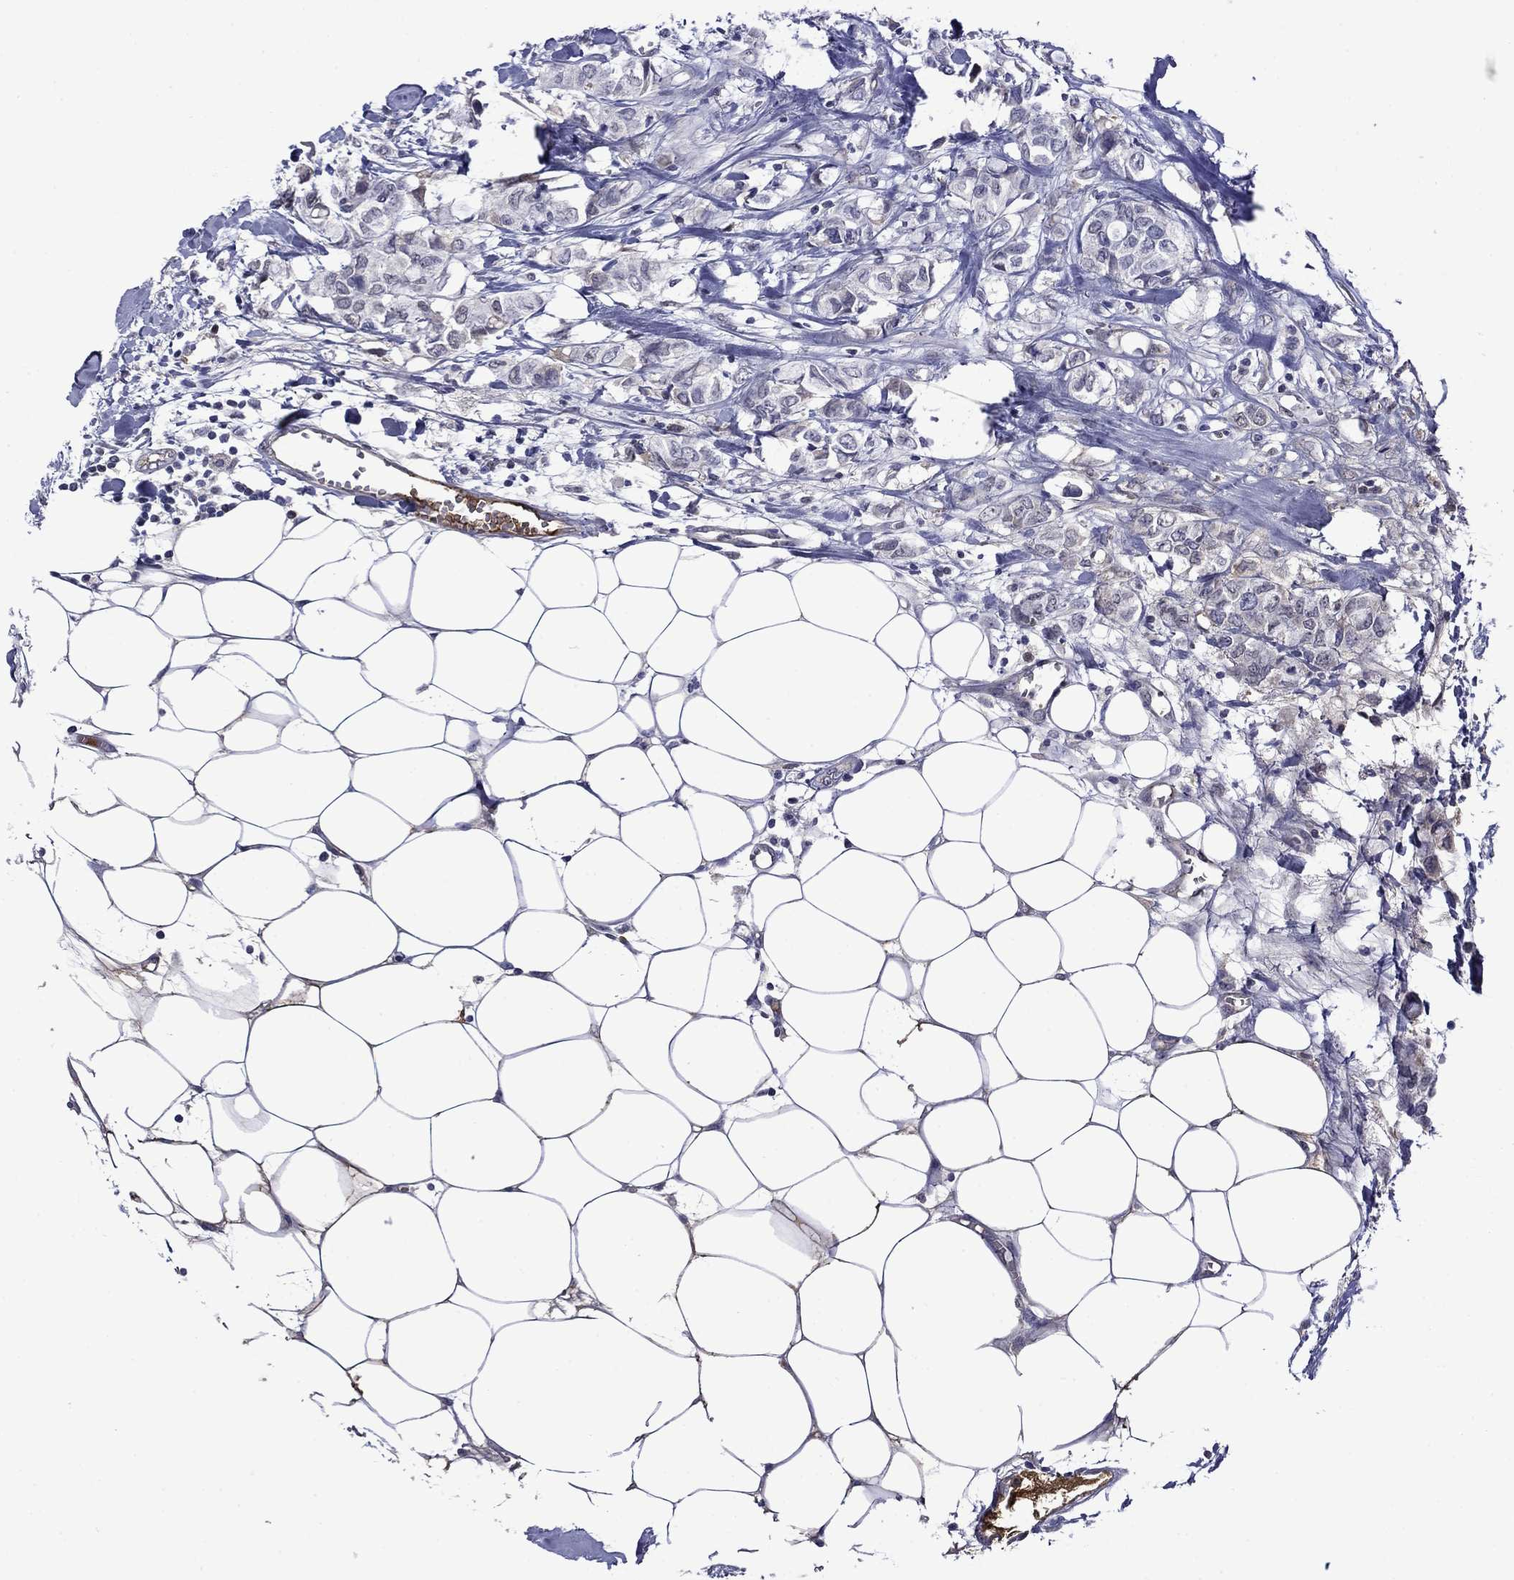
{"staining": {"intensity": "negative", "quantity": "none", "location": "none"}, "tissue": "breast cancer", "cell_type": "Tumor cells", "image_type": "cancer", "snomed": [{"axis": "morphology", "description": "Duct carcinoma"}, {"axis": "topography", "description": "Breast"}], "caption": "Tumor cells are negative for brown protein staining in breast infiltrating ductal carcinoma.", "gene": "APOA2", "patient": {"sex": "female", "age": 85}}